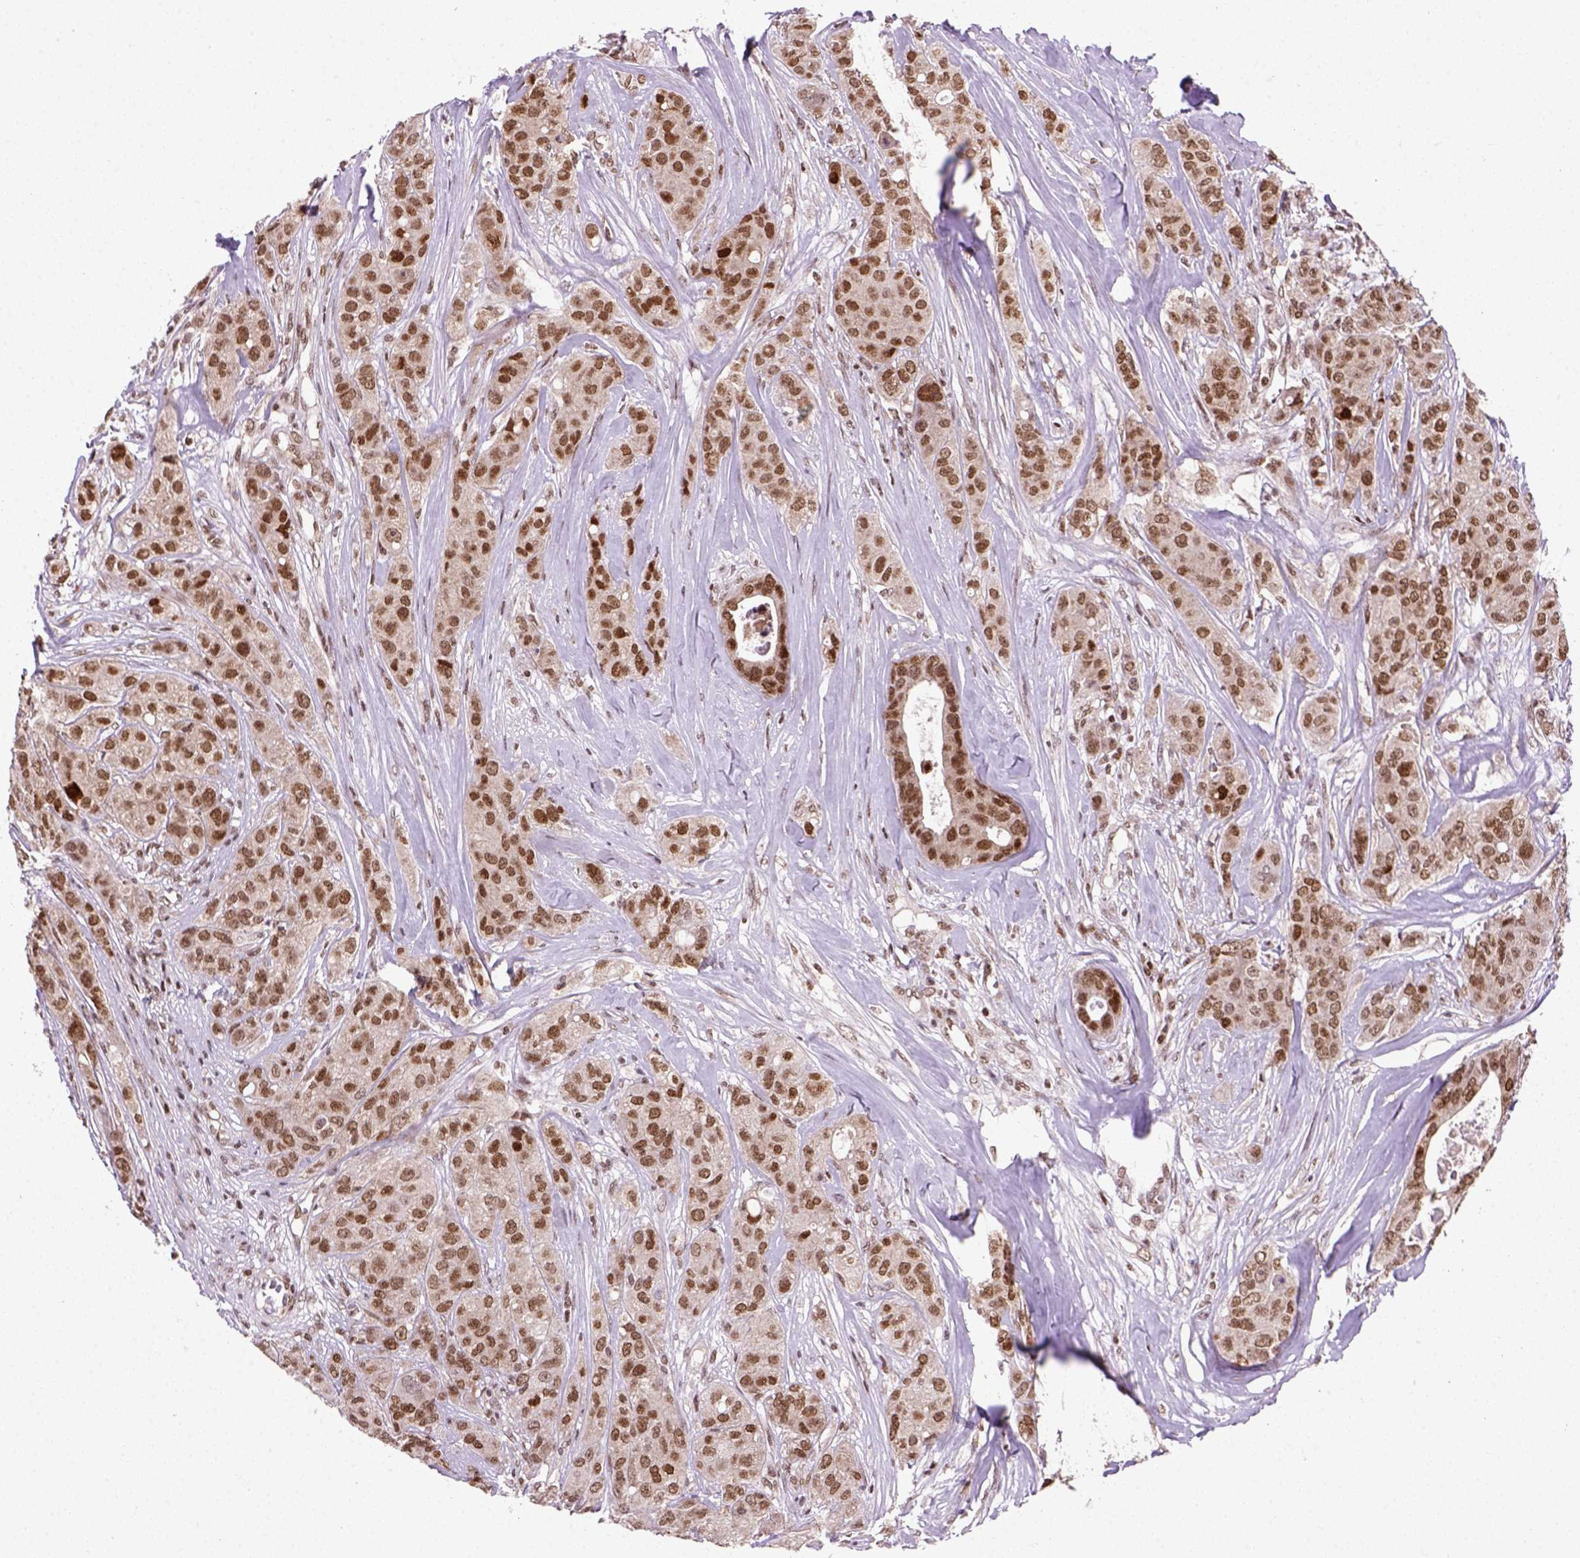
{"staining": {"intensity": "moderate", "quantity": ">75%", "location": "nuclear"}, "tissue": "breast cancer", "cell_type": "Tumor cells", "image_type": "cancer", "snomed": [{"axis": "morphology", "description": "Duct carcinoma"}, {"axis": "topography", "description": "Breast"}], "caption": "An immunohistochemistry photomicrograph of neoplastic tissue is shown. Protein staining in brown highlights moderate nuclear positivity in breast infiltrating ductal carcinoma within tumor cells.", "gene": "MGMT", "patient": {"sex": "female", "age": 43}}